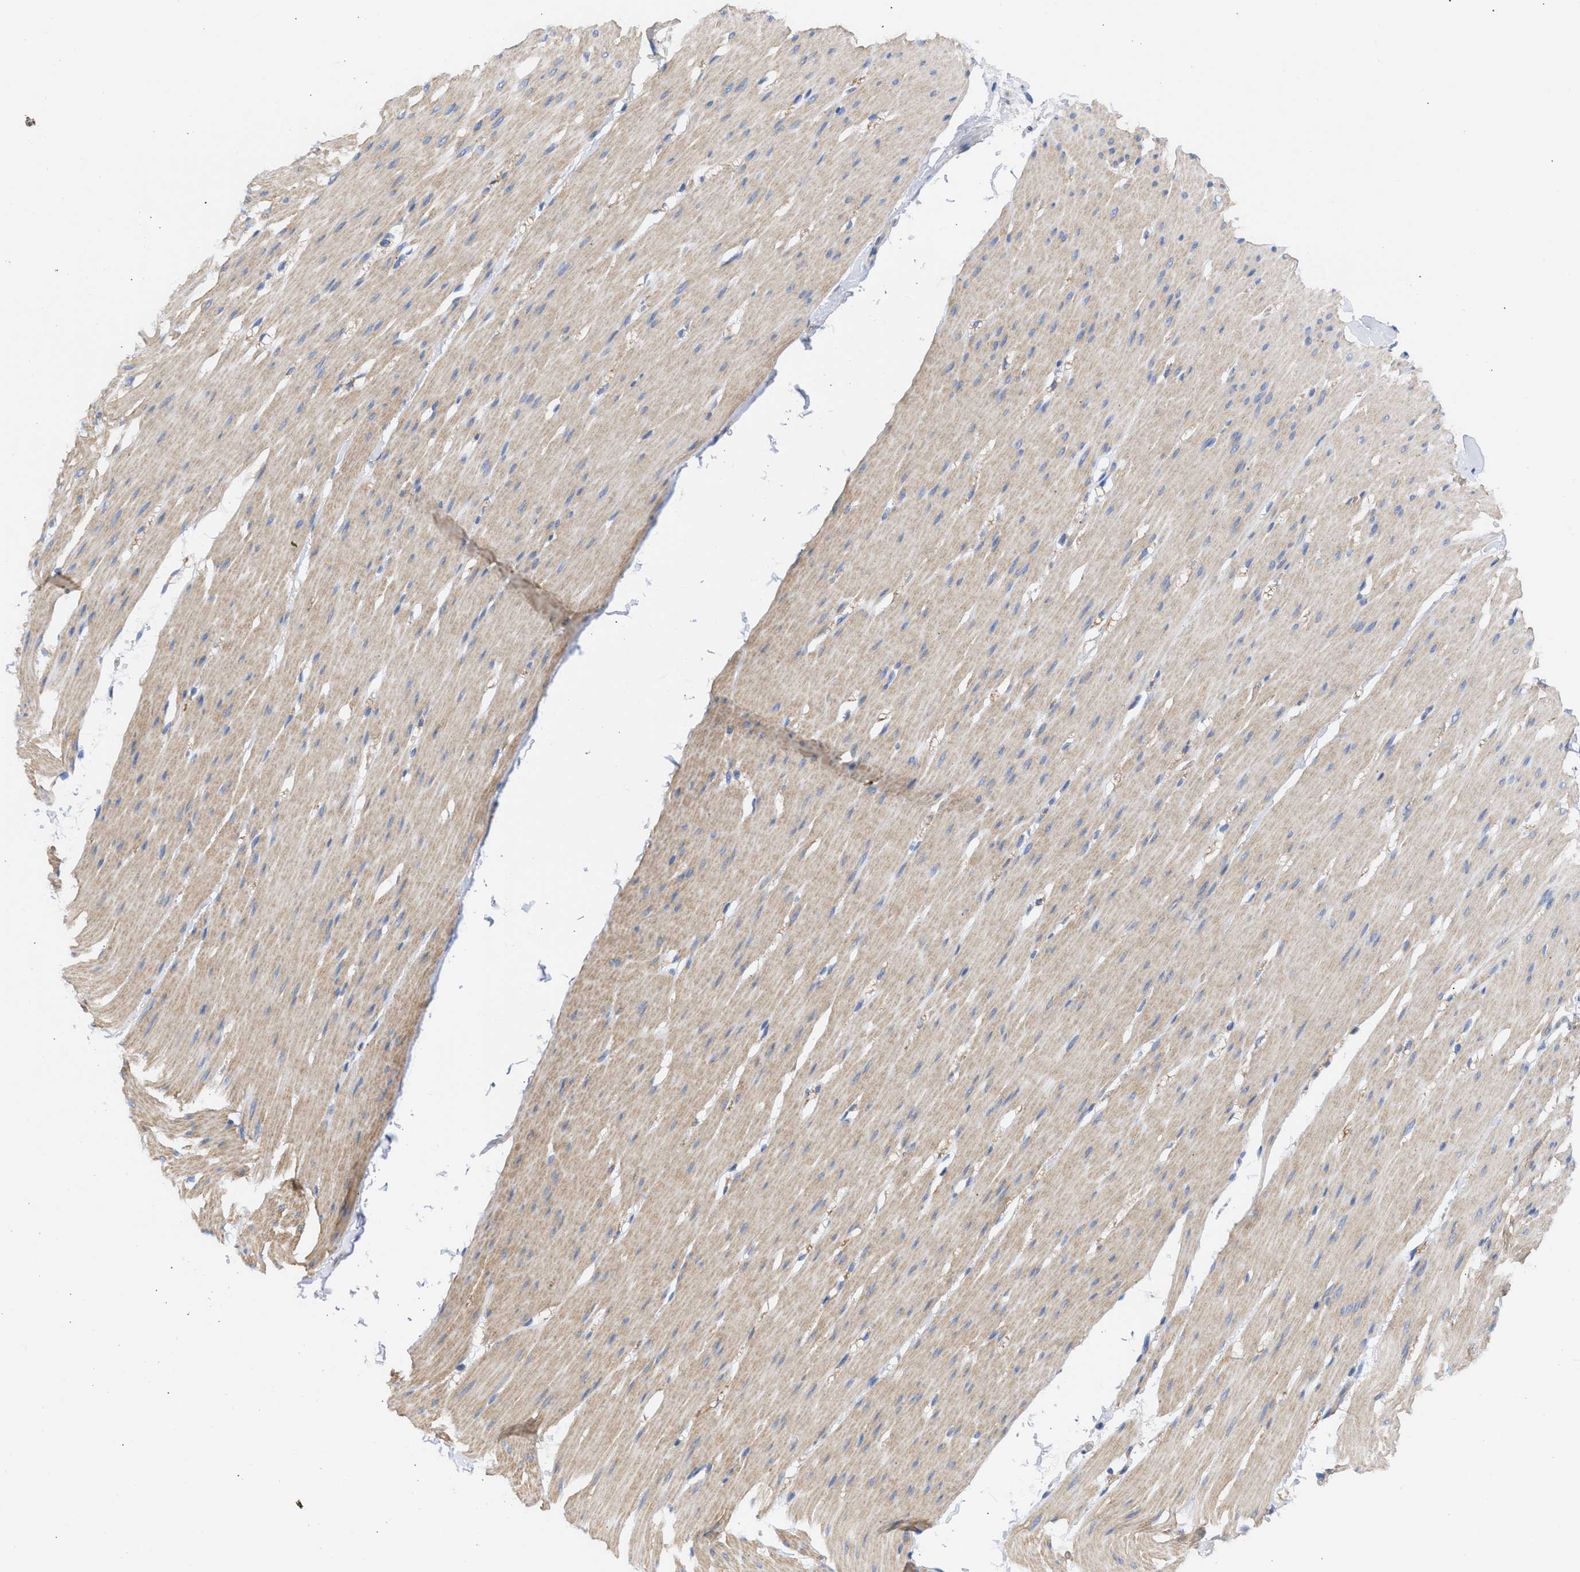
{"staining": {"intensity": "weak", "quantity": "25%-75%", "location": "cytoplasmic/membranous"}, "tissue": "smooth muscle", "cell_type": "Smooth muscle cells", "image_type": "normal", "snomed": [{"axis": "morphology", "description": "Normal tissue, NOS"}, {"axis": "topography", "description": "Smooth muscle"}, {"axis": "topography", "description": "Colon"}], "caption": "Protein staining reveals weak cytoplasmic/membranous expression in approximately 25%-75% of smooth muscle cells in unremarkable smooth muscle.", "gene": "BTG3", "patient": {"sex": "male", "age": 67}}